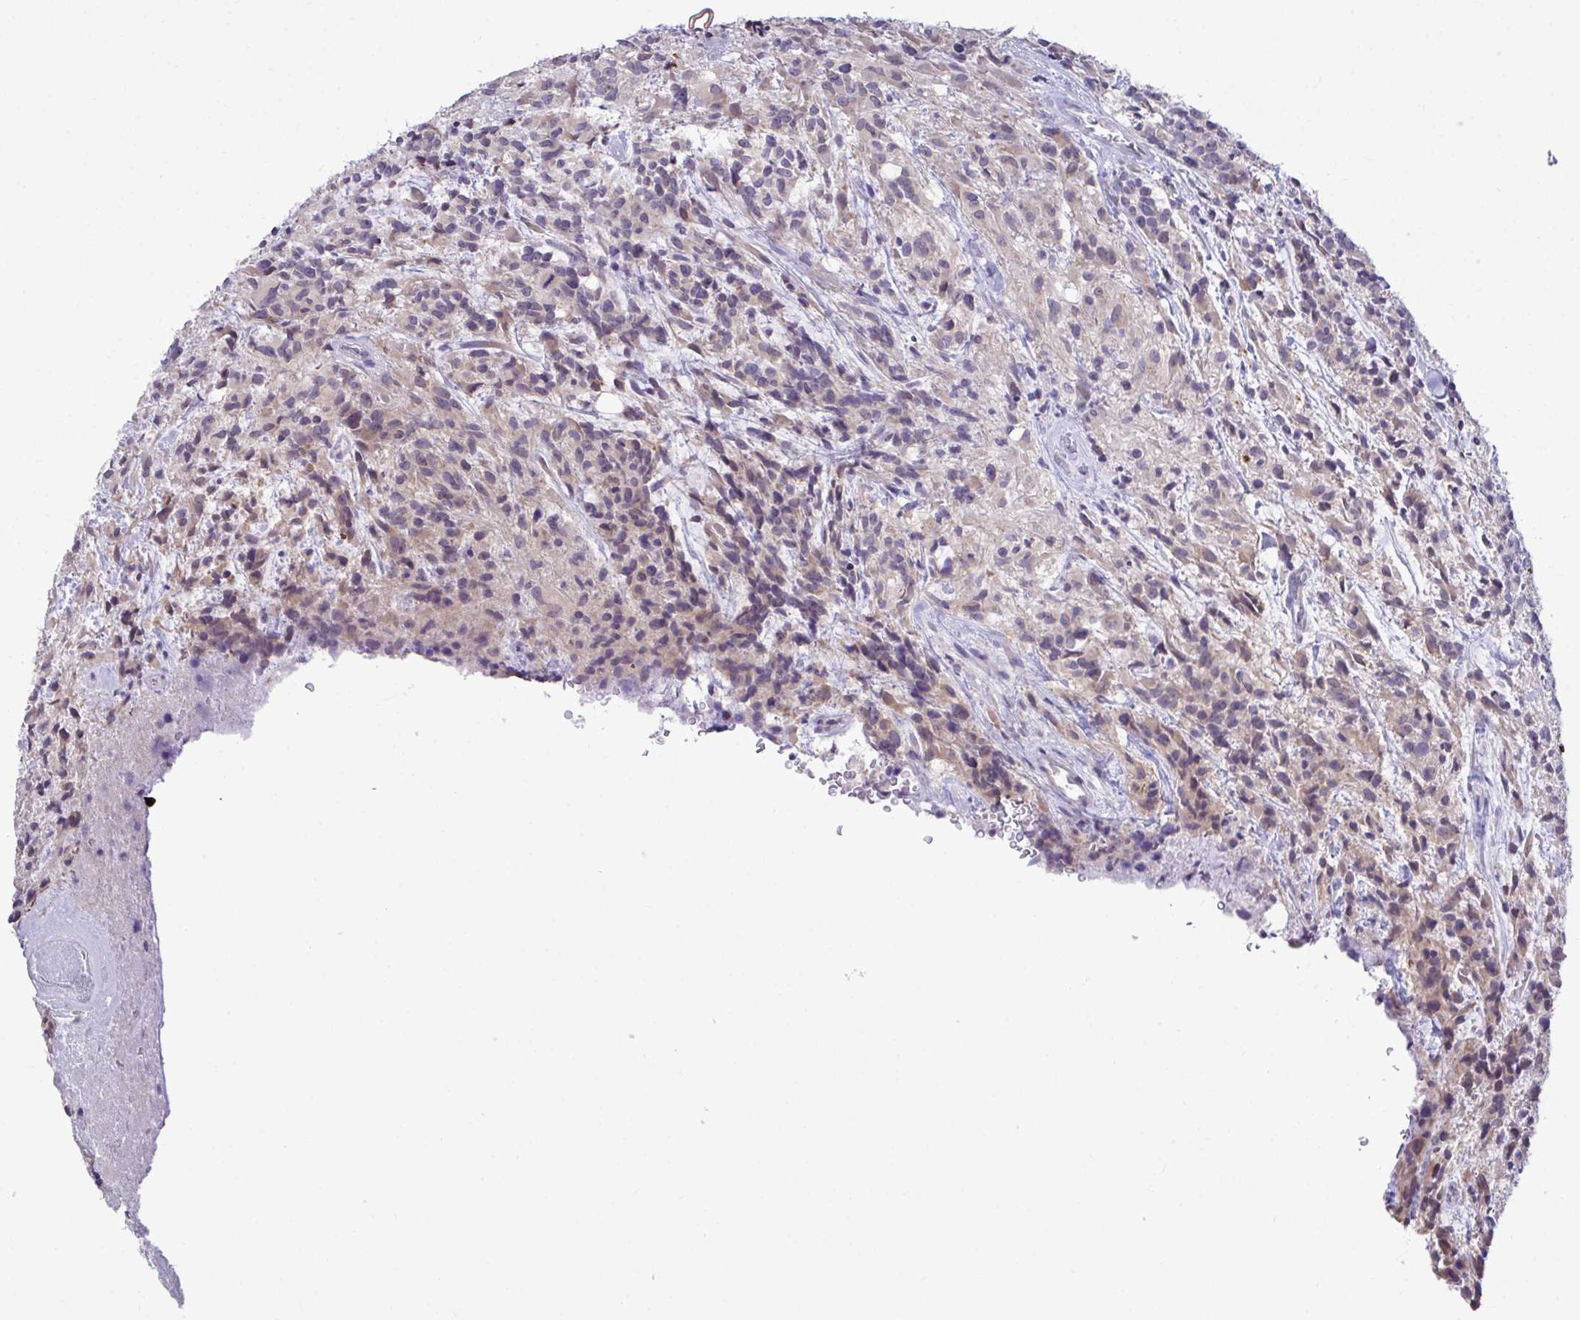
{"staining": {"intensity": "weak", "quantity": "25%-75%", "location": "cytoplasmic/membranous"}, "tissue": "glioma", "cell_type": "Tumor cells", "image_type": "cancer", "snomed": [{"axis": "morphology", "description": "Glioma, malignant, High grade"}, {"axis": "topography", "description": "Brain"}], "caption": "Malignant high-grade glioma stained for a protein (brown) demonstrates weak cytoplasmic/membranous positive positivity in approximately 25%-75% of tumor cells.", "gene": "PIGK", "patient": {"sex": "female", "age": 67}}